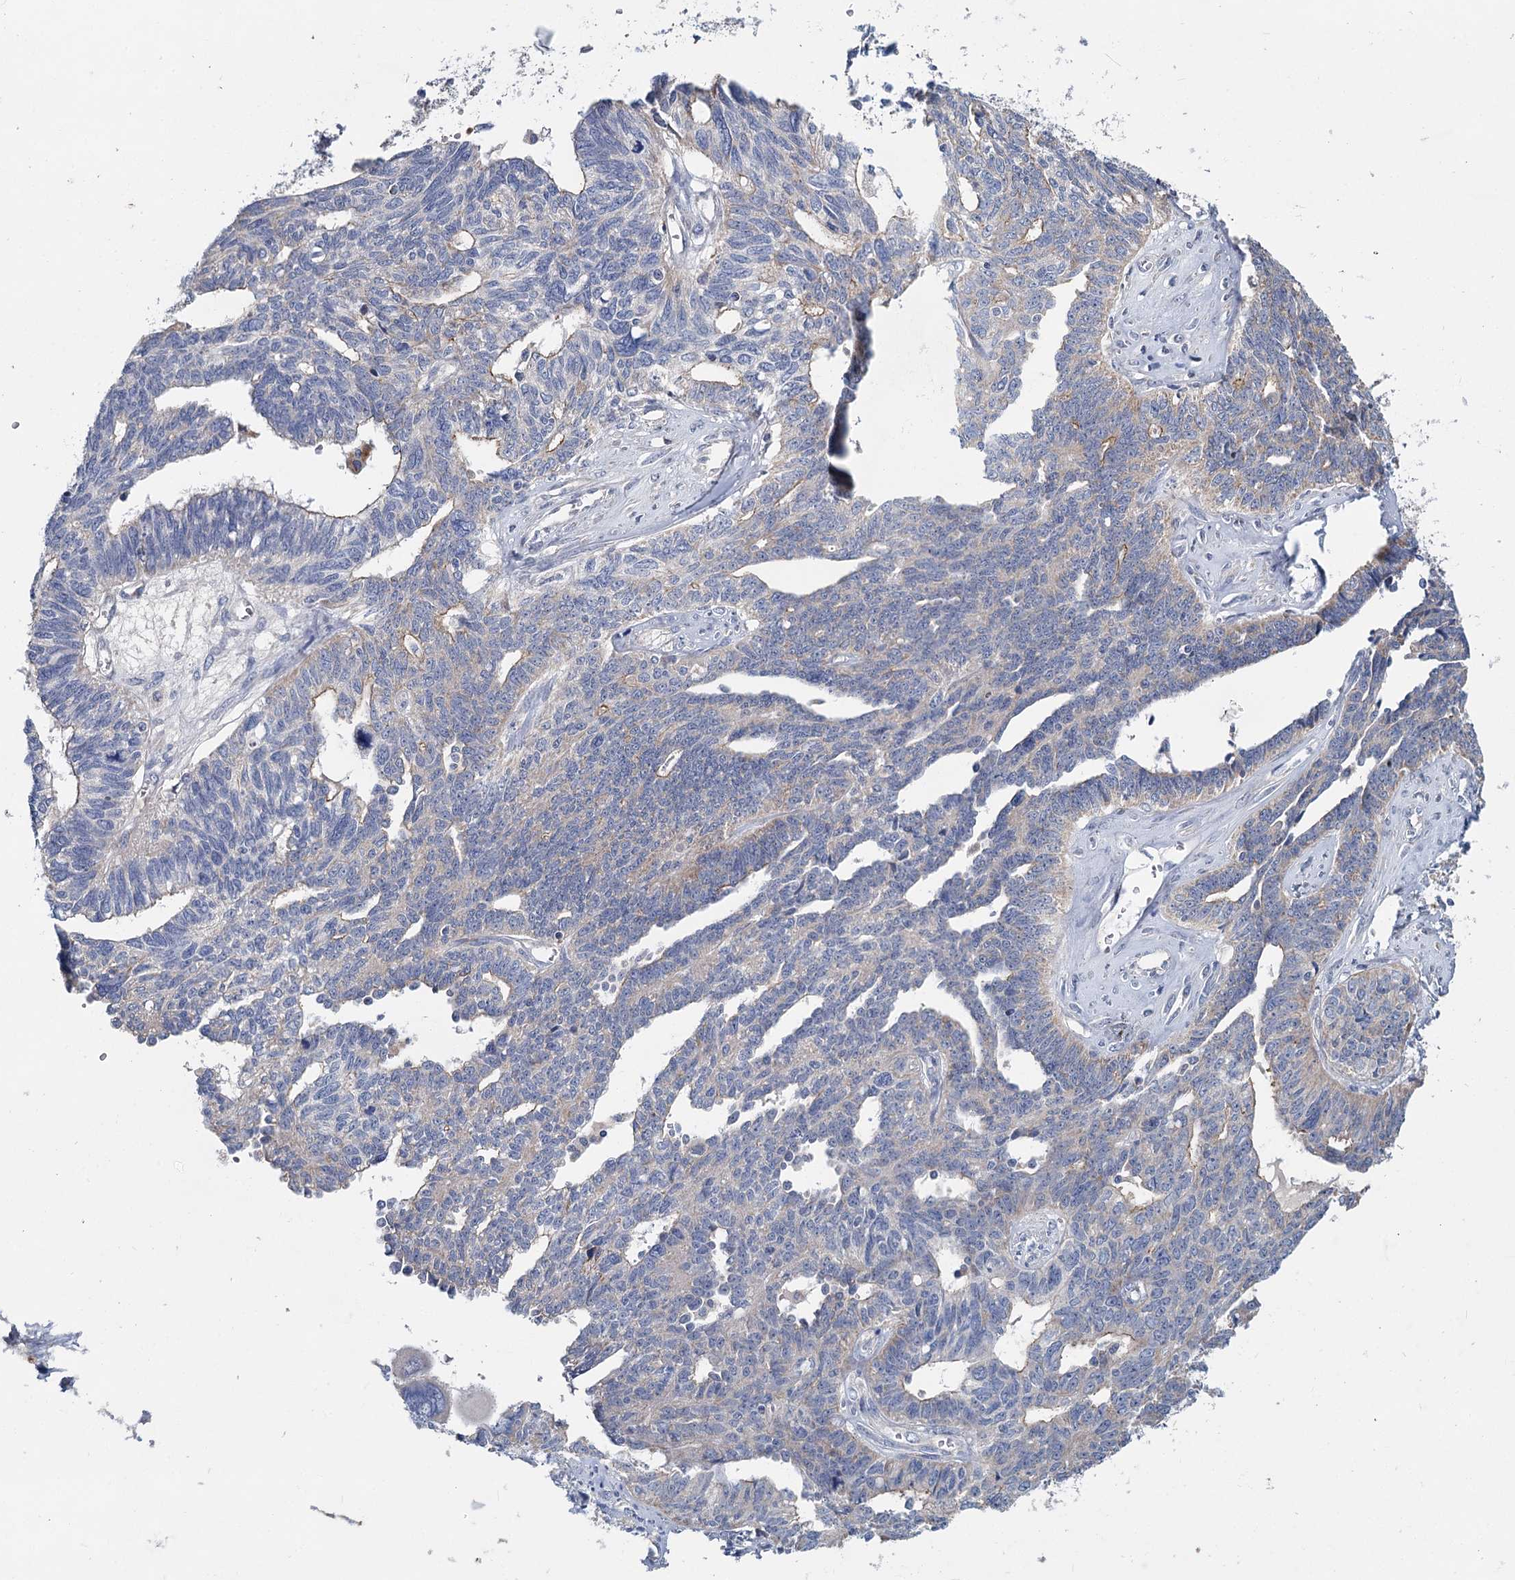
{"staining": {"intensity": "negative", "quantity": "none", "location": "none"}, "tissue": "ovarian cancer", "cell_type": "Tumor cells", "image_type": "cancer", "snomed": [{"axis": "morphology", "description": "Cystadenocarcinoma, serous, NOS"}, {"axis": "topography", "description": "Ovary"}], "caption": "DAB (3,3'-diaminobenzidine) immunohistochemical staining of ovarian cancer exhibits no significant positivity in tumor cells.", "gene": "ANKRD16", "patient": {"sex": "female", "age": 79}}